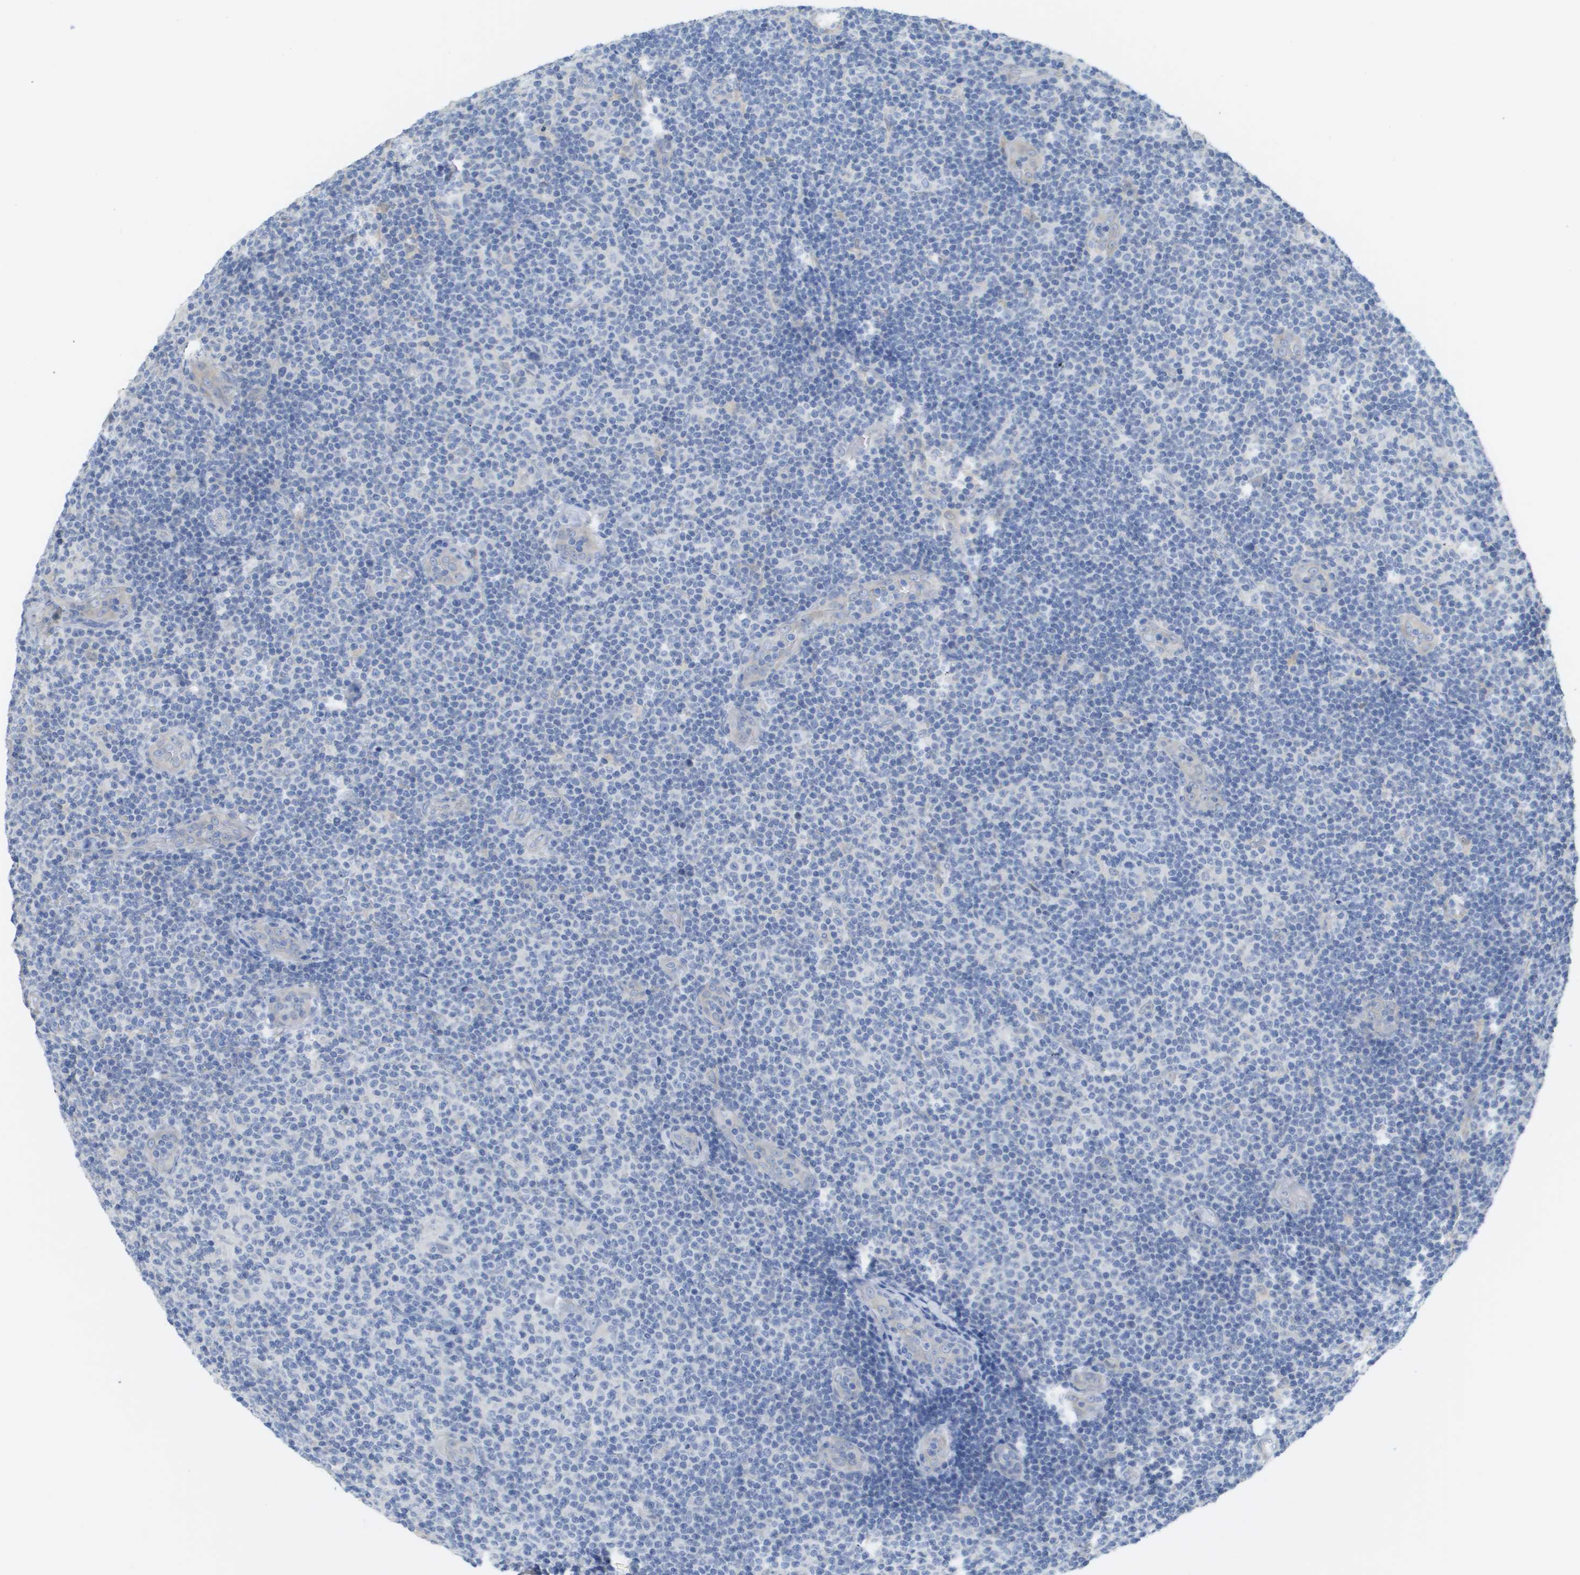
{"staining": {"intensity": "negative", "quantity": "none", "location": "none"}, "tissue": "lymphoma", "cell_type": "Tumor cells", "image_type": "cancer", "snomed": [{"axis": "morphology", "description": "Malignant lymphoma, non-Hodgkin's type, Low grade"}, {"axis": "topography", "description": "Lymph node"}], "caption": "A photomicrograph of human malignant lymphoma, non-Hodgkin's type (low-grade) is negative for staining in tumor cells.", "gene": "MYL3", "patient": {"sex": "male", "age": 83}}